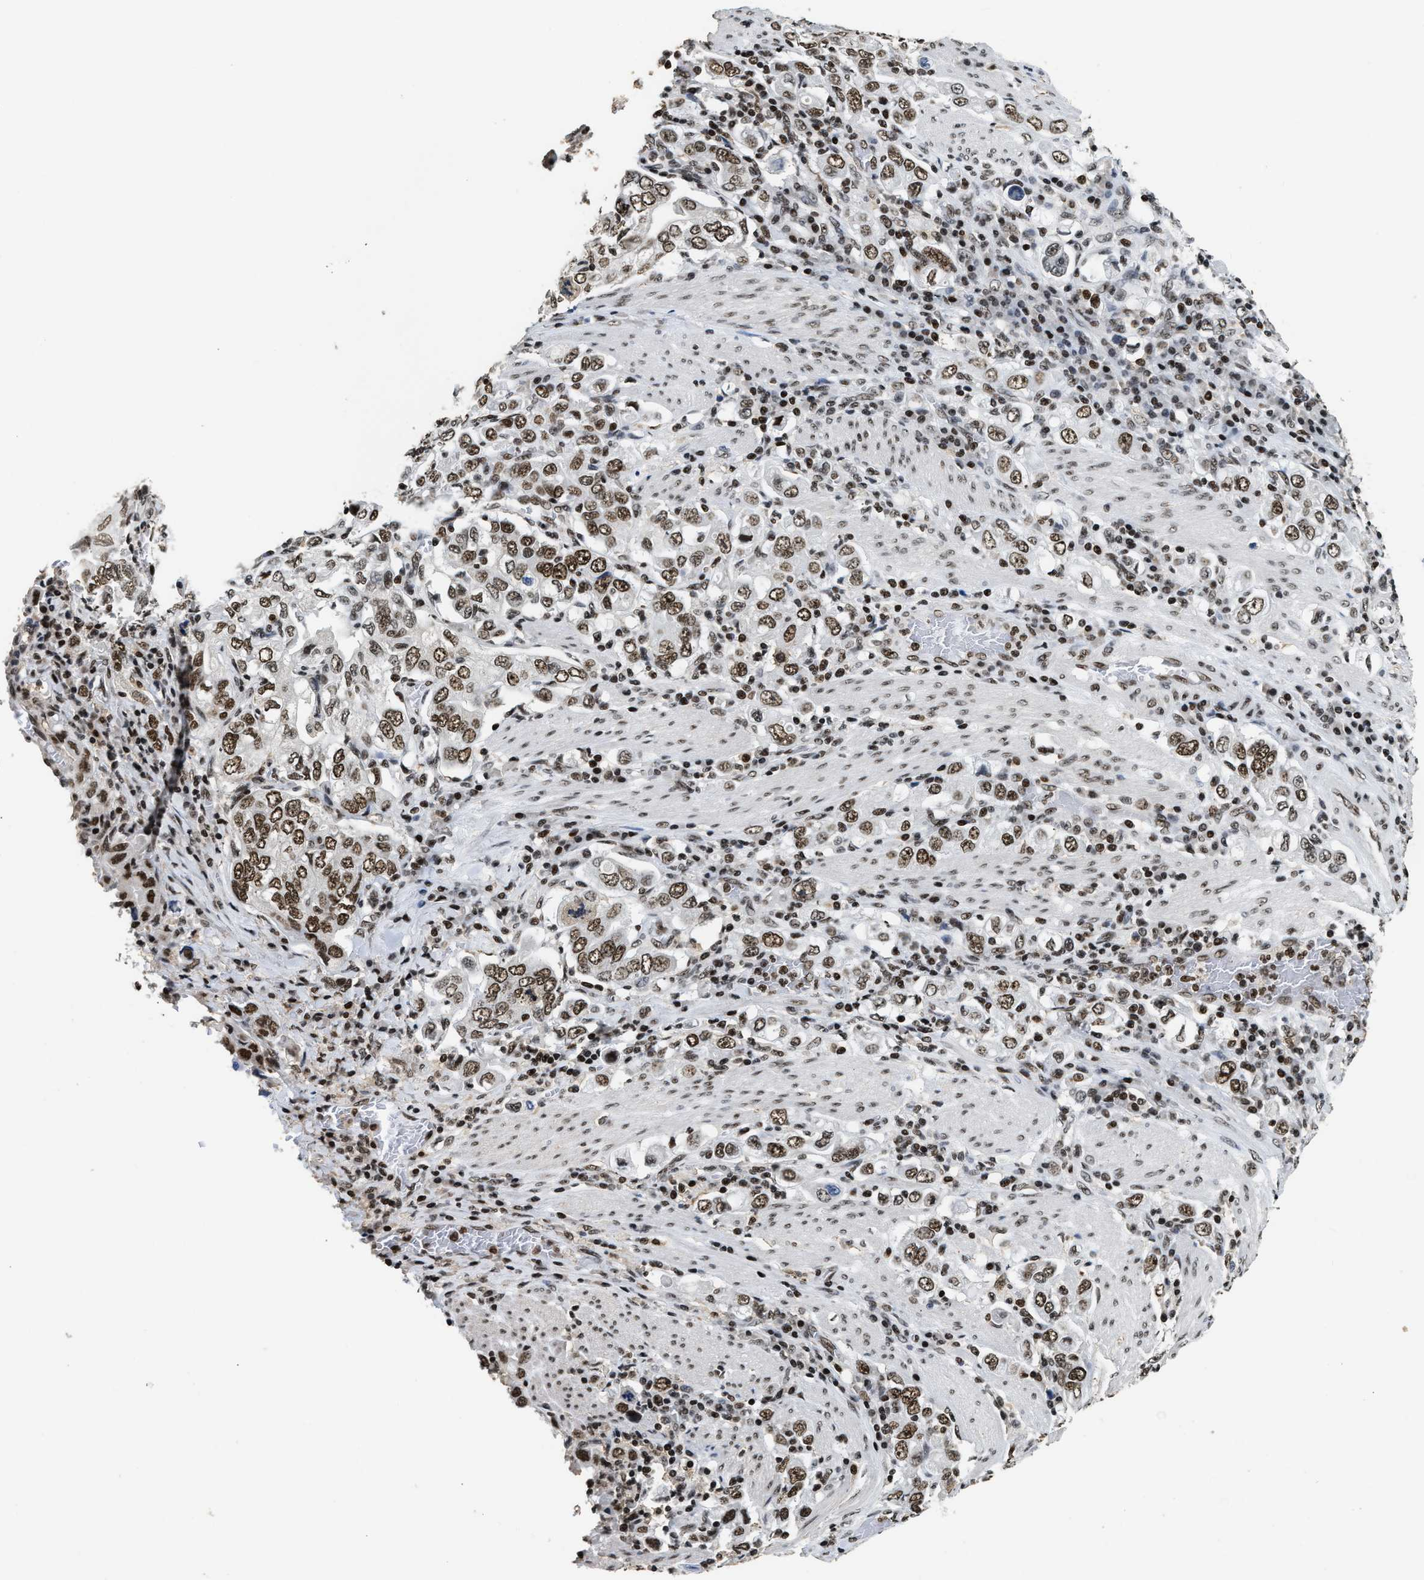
{"staining": {"intensity": "moderate", "quantity": ">75%", "location": "nuclear"}, "tissue": "stomach cancer", "cell_type": "Tumor cells", "image_type": "cancer", "snomed": [{"axis": "morphology", "description": "Adenocarcinoma, NOS"}, {"axis": "topography", "description": "Stomach, upper"}], "caption": "A brown stain highlights moderate nuclear staining of a protein in stomach adenocarcinoma tumor cells. (Stains: DAB in brown, nuclei in blue, Microscopy: brightfield microscopy at high magnification).", "gene": "RAD21", "patient": {"sex": "male", "age": 62}}